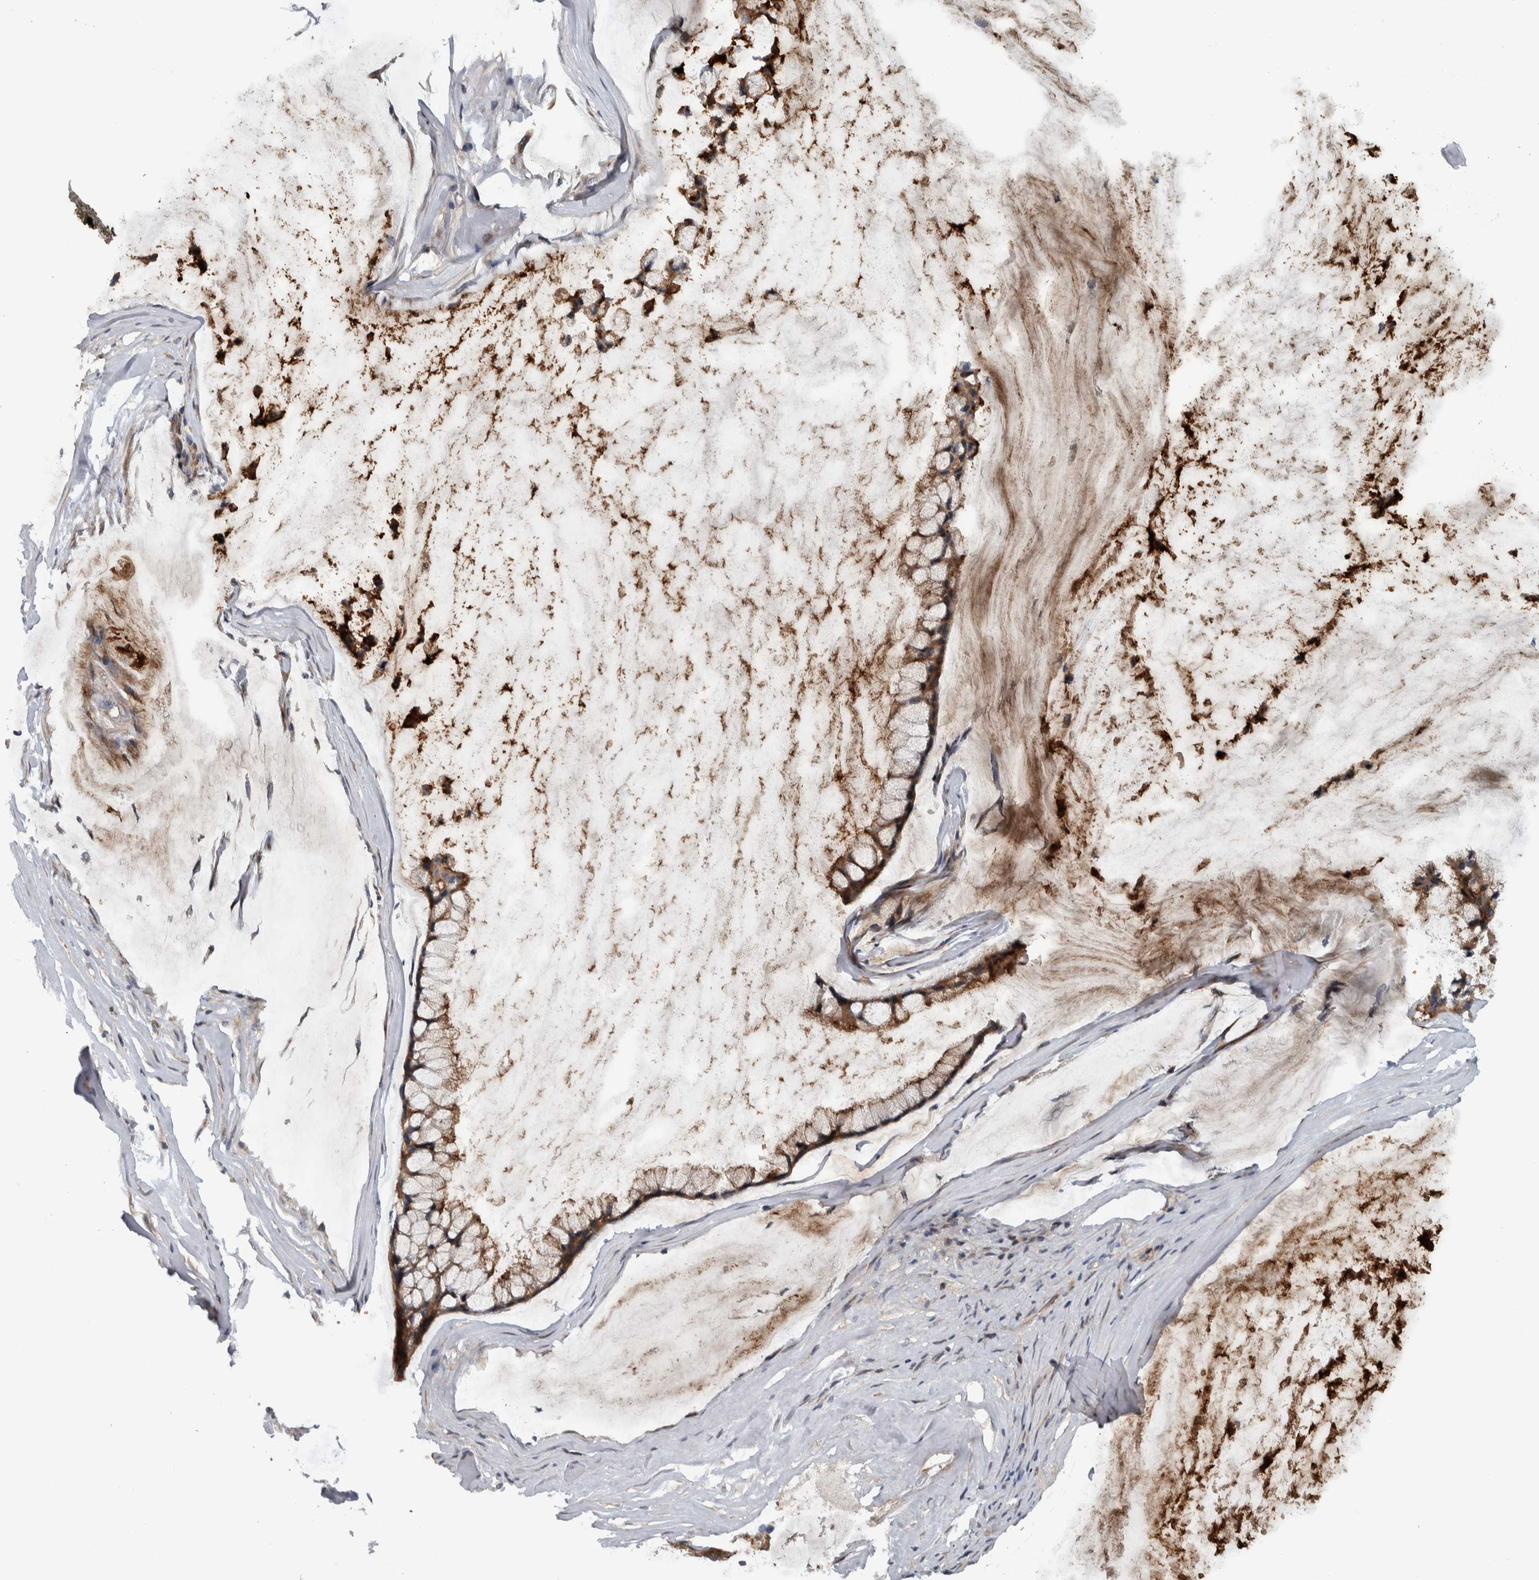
{"staining": {"intensity": "moderate", "quantity": ">75%", "location": "cytoplasmic/membranous"}, "tissue": "ovarian cancer", "cell_type": "Tumor cells", "image_type": "cancer", "snomed": [{"axis": "morphology", "description": "Cystadenocarcinoma, mucinous, NOS"}, {"axis": "topography", "description": "Ovary"}], "caption": "Immunohistochemical staining of mucinous cystadenocarcinoma (ovarian) reveals medium levels of moderate cytoplasmic/membranous positivity in approximately >75% of tumor cells.", "gene": "BAIAP2L1", "patient": {"sex": "female", "age": 39}}